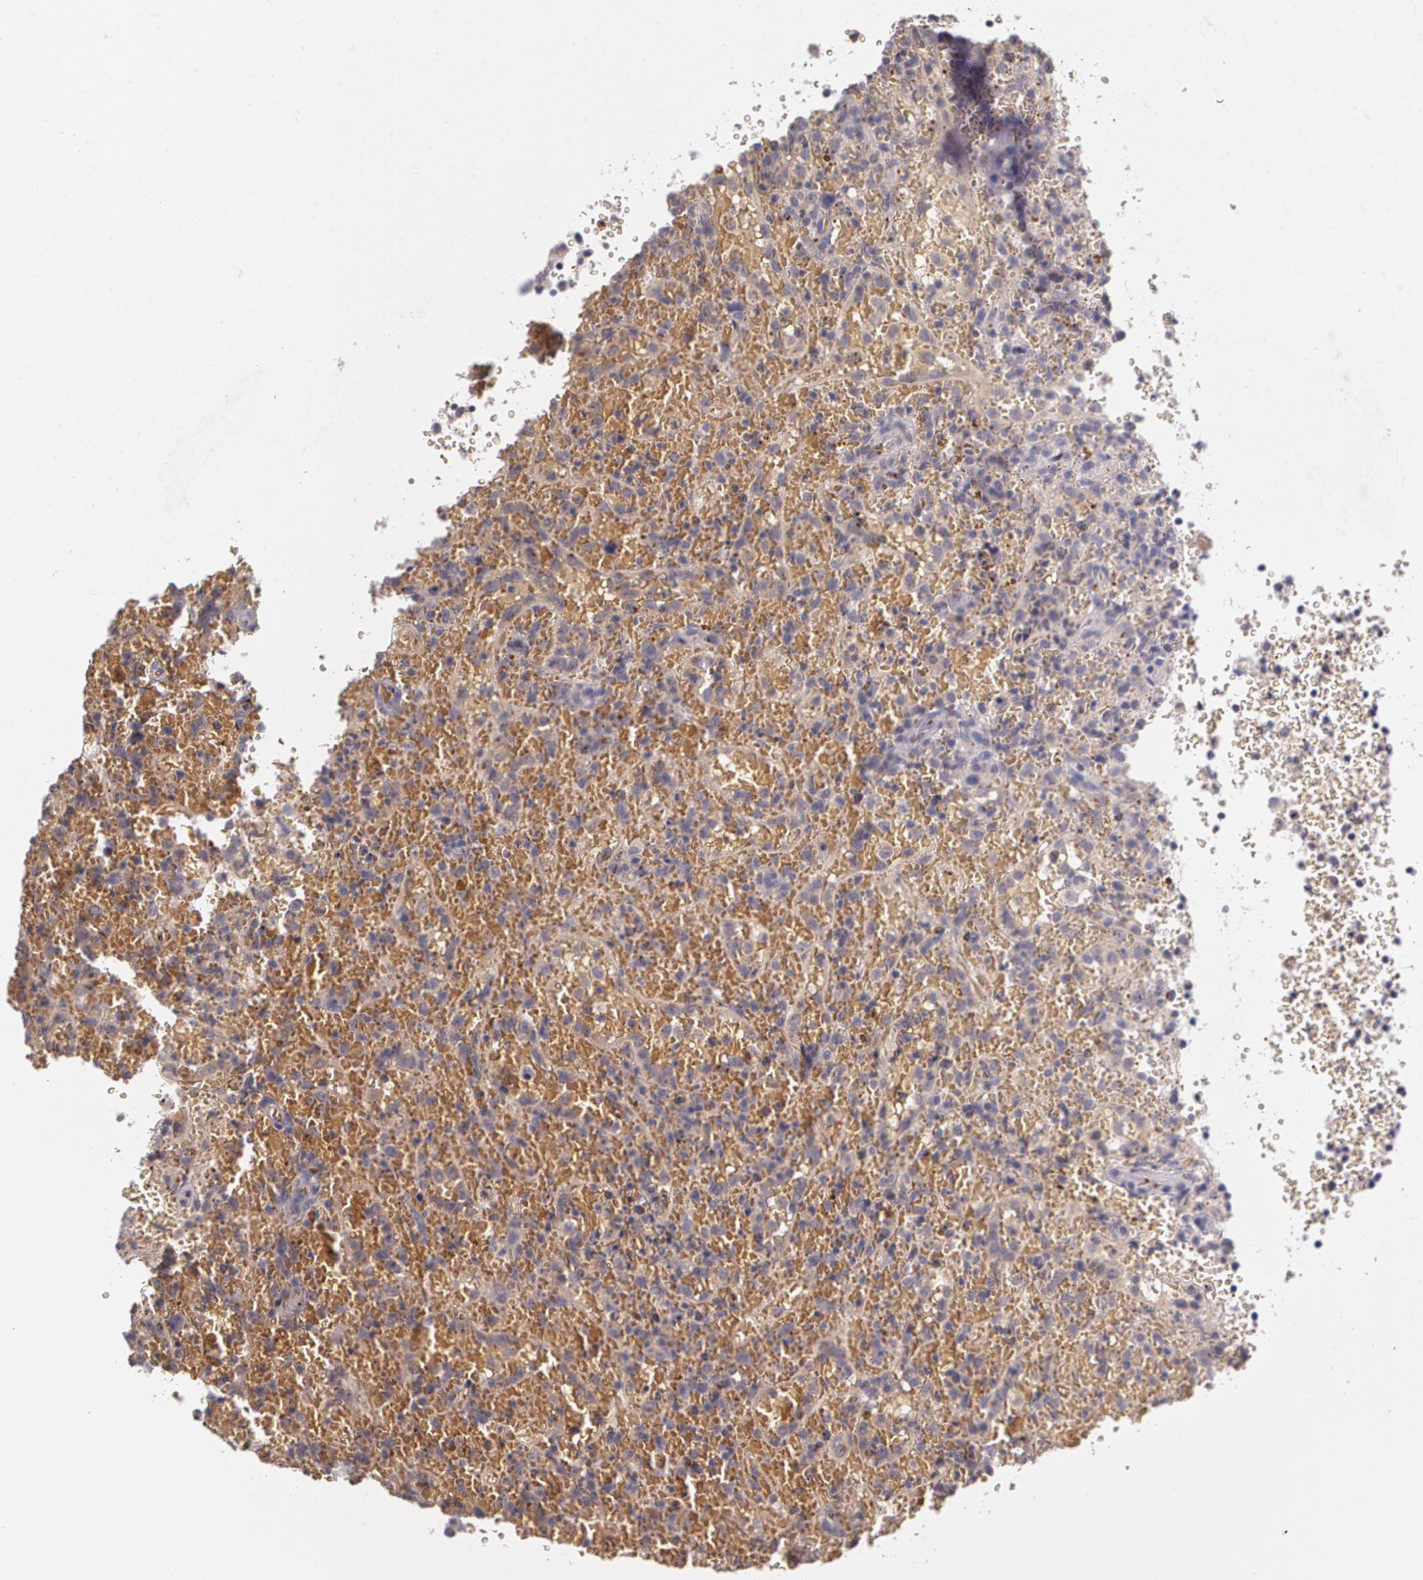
{"staining": {"intensity": "moderate", "quantity": ">75%", "location": "cytoplasmic/membranous"}, "tissue": "lymphoma", "cell_type": "Tumor cells", "image_type": "cancer", "snomed": [{"axis": "morphology", "description": "Malignant lymphoma, non-Hodgkin's type, High grade"}, {"axis": "topography", "description": "Spleen"}, {"axis": "topography", "description": "Lymph node"}], "caption": "IHC (DAB) staining of lymphoma exhibits moderate cytoplasmic/membranous protein expression in approximately >75% of tumor cells. The protein is shown in brown color, while the nuclei are stained blue.", "gene": "TM4SF1", "patient": {"sex": "female", "age": 70}}